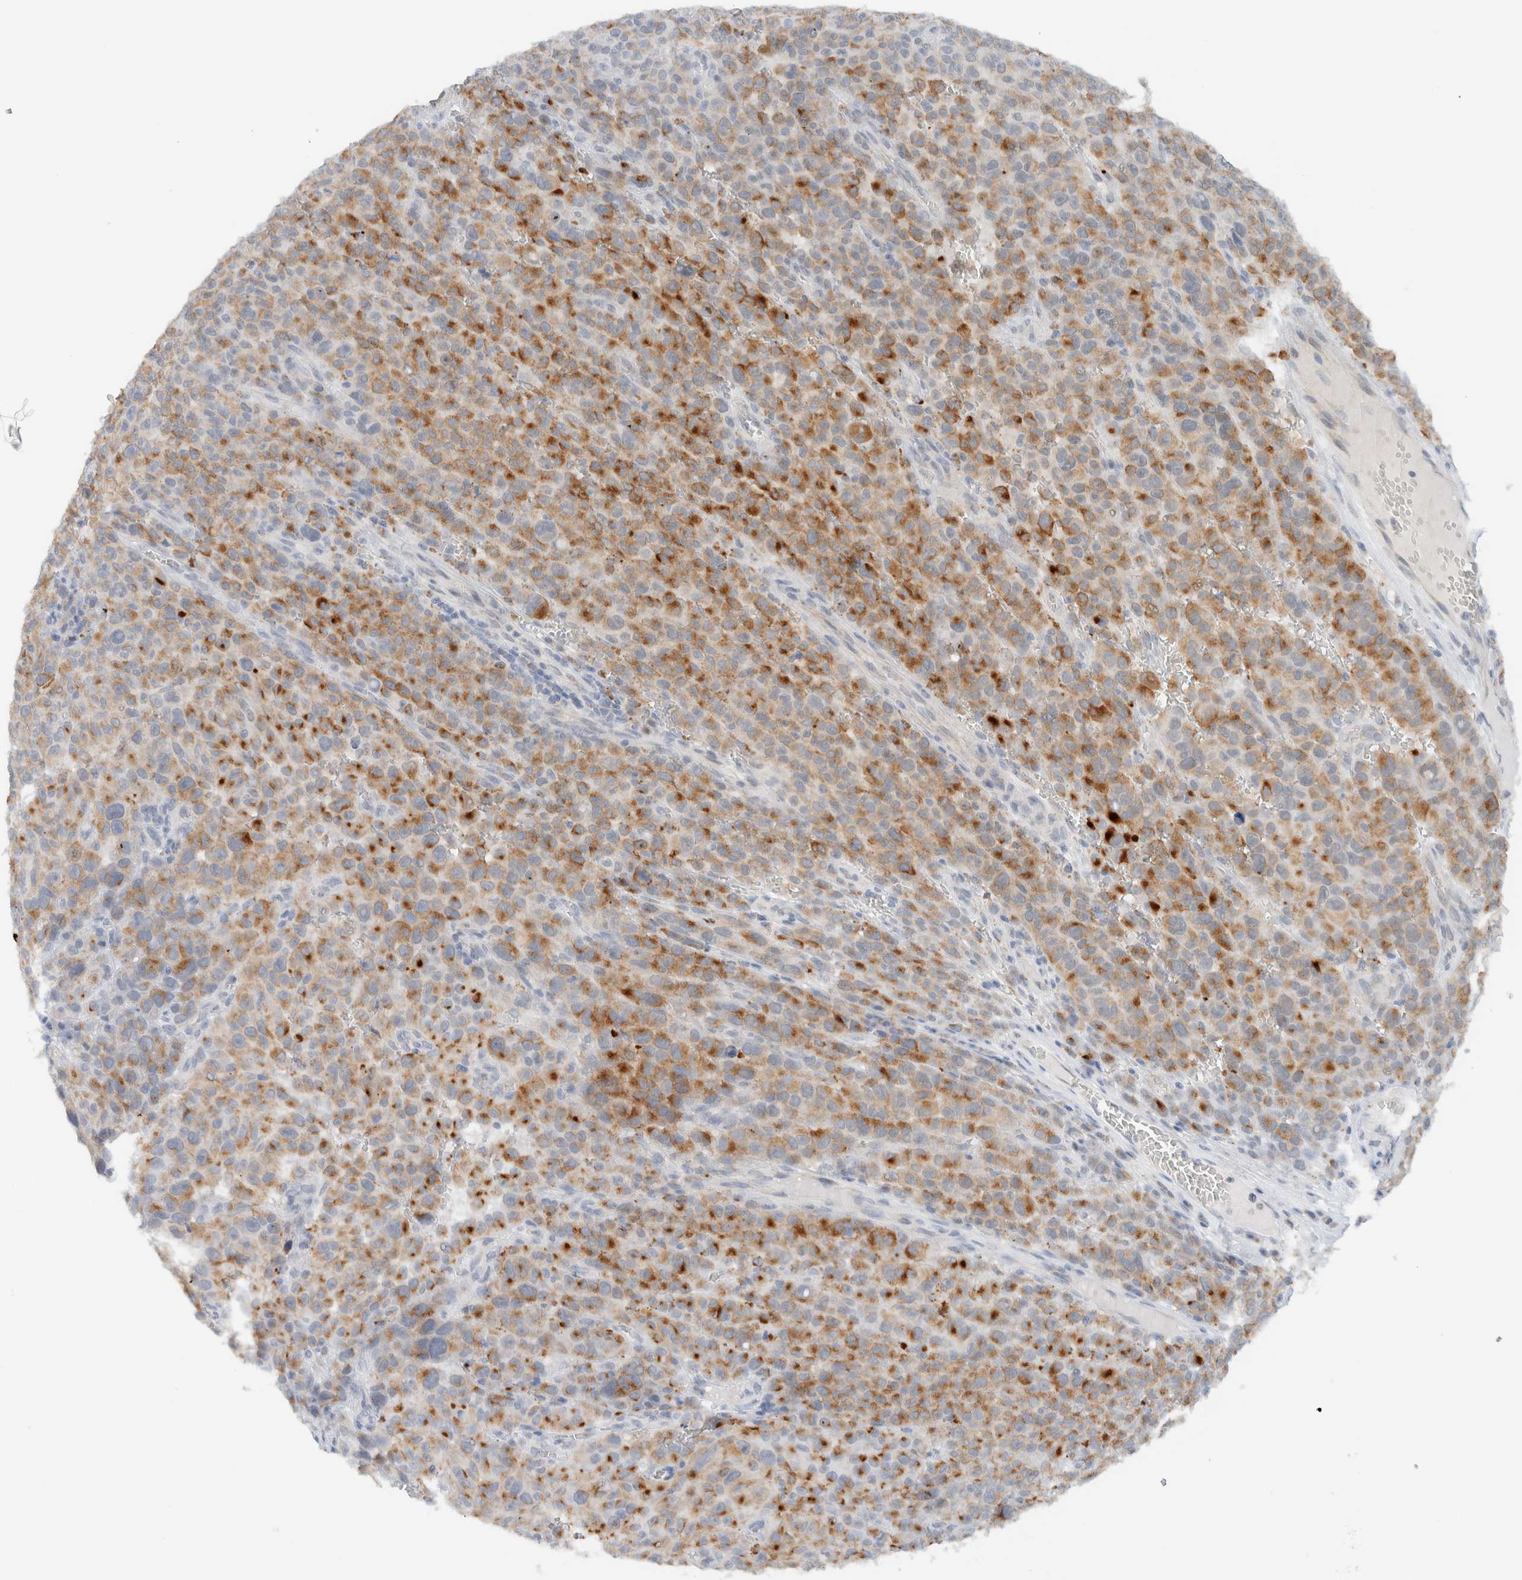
{"staining": {"intensity": "moderate", "quantity": ">75%", "location": "cytoplasmic/membranous"}, "tissue": "melanoma", "cell_type": "Tumor cells", "image_type": "cancer", "snomed": [{"axis": "morphology", "description": "Malignant melanoma, NOS"}, {"axis": "topography", "description": "Skin"}], "caption": "Immunohistochemical staining of human melanoma shows medium levels of moderate cytoplasmic/membranous protein staining in about >75% of tumor cells.", "gene": "MRPL41", "patient": {"sex": "female", "age": 82}}